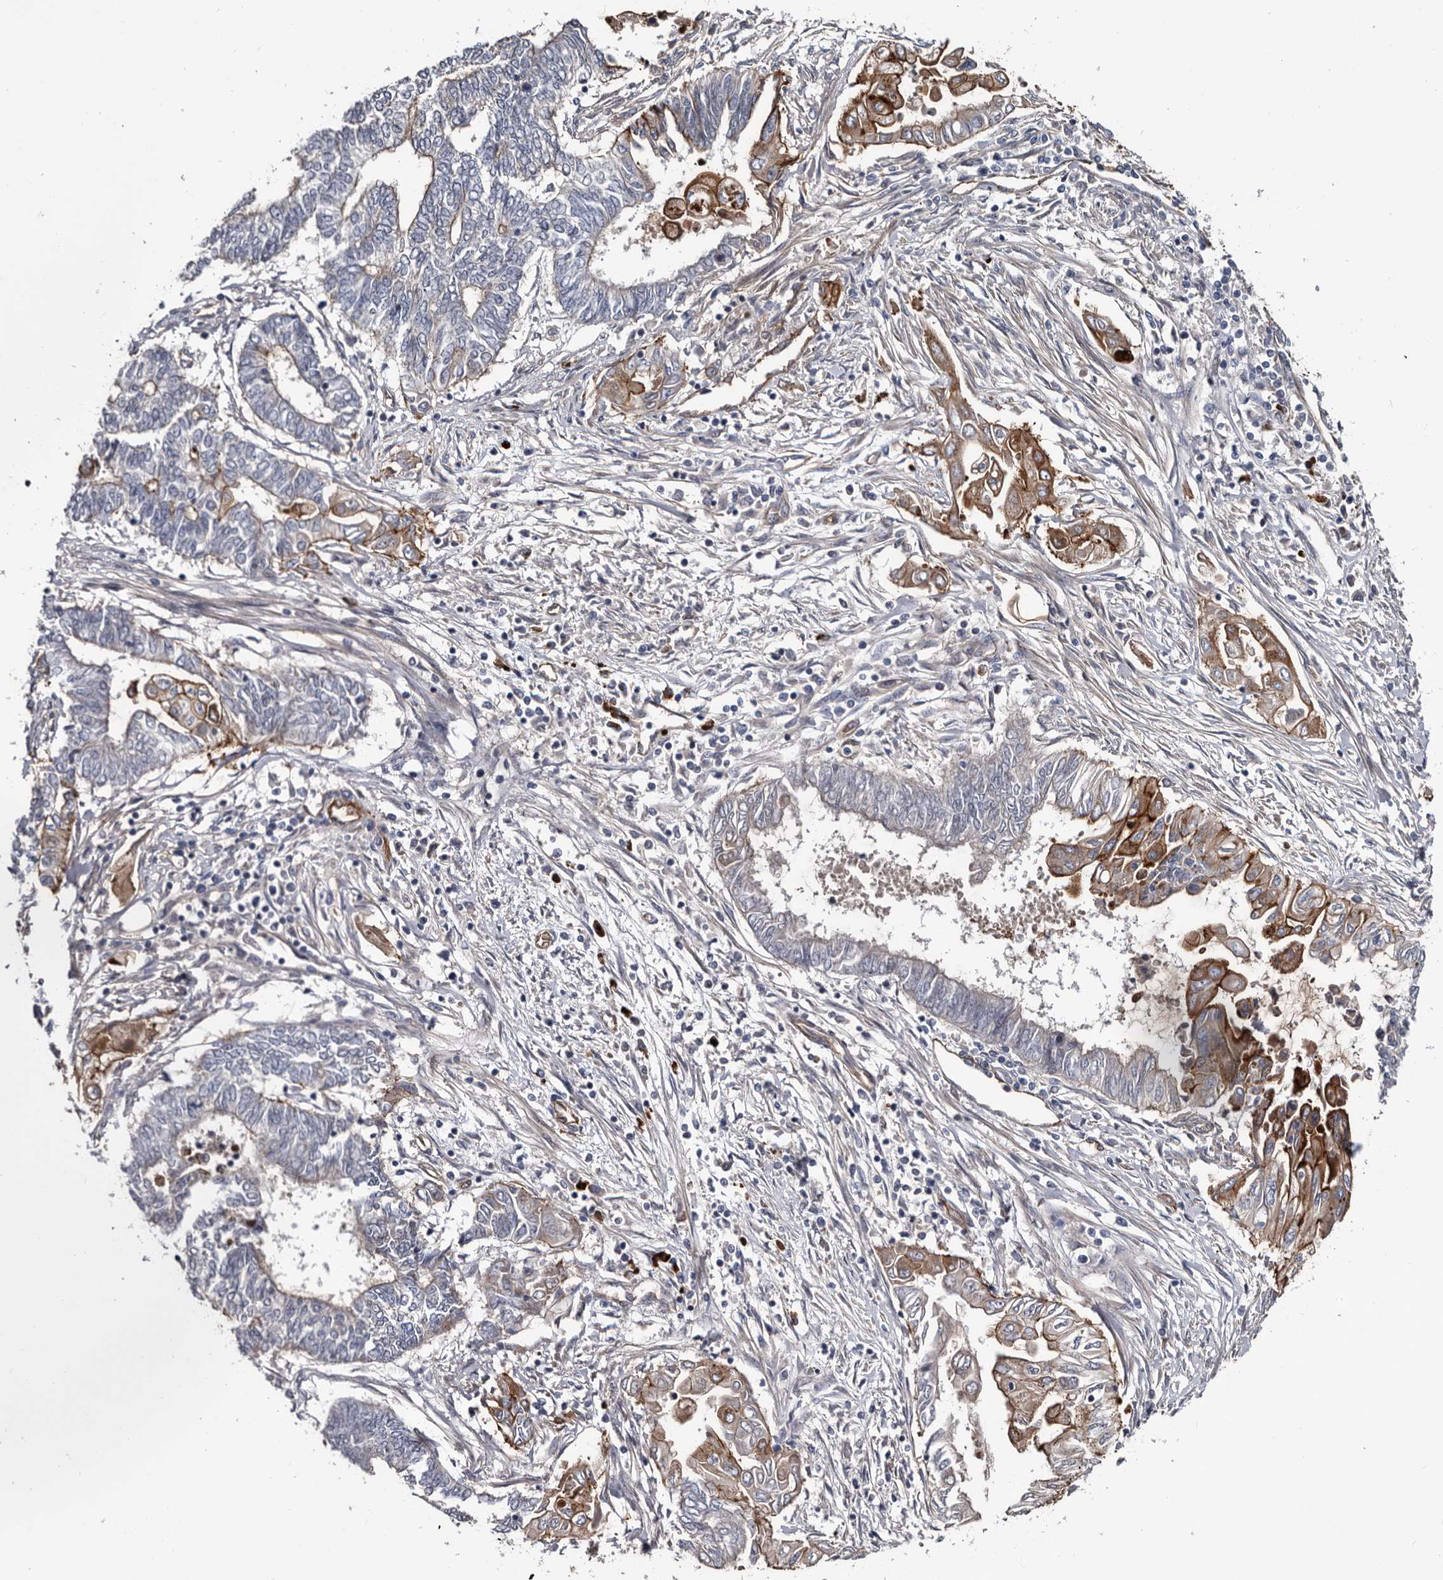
{"staining": {"intensity": "moderate", "quantity": "<25%", "location": "cytoplasmic/membranous"}, "tissue": "endometrial cancer", "cell_type": "Tumor cells", "image_type": "cancer", "snomed": [{"axis": "morphology", "description": "Adenocarcinoma, NOS"}, {"axis": "topography", "description": "Uterus"}, {"axis": "topography", "description": "Endometrium"}], "caption": "This is an image of immunohistochemistry (IHC) staining of endometrial cancer, which shows moderate expression in the cytoplasmic/membranous of tumor cells.", "gene": "TSPAN17", "patient": {"sex": "female", "age": 70}}